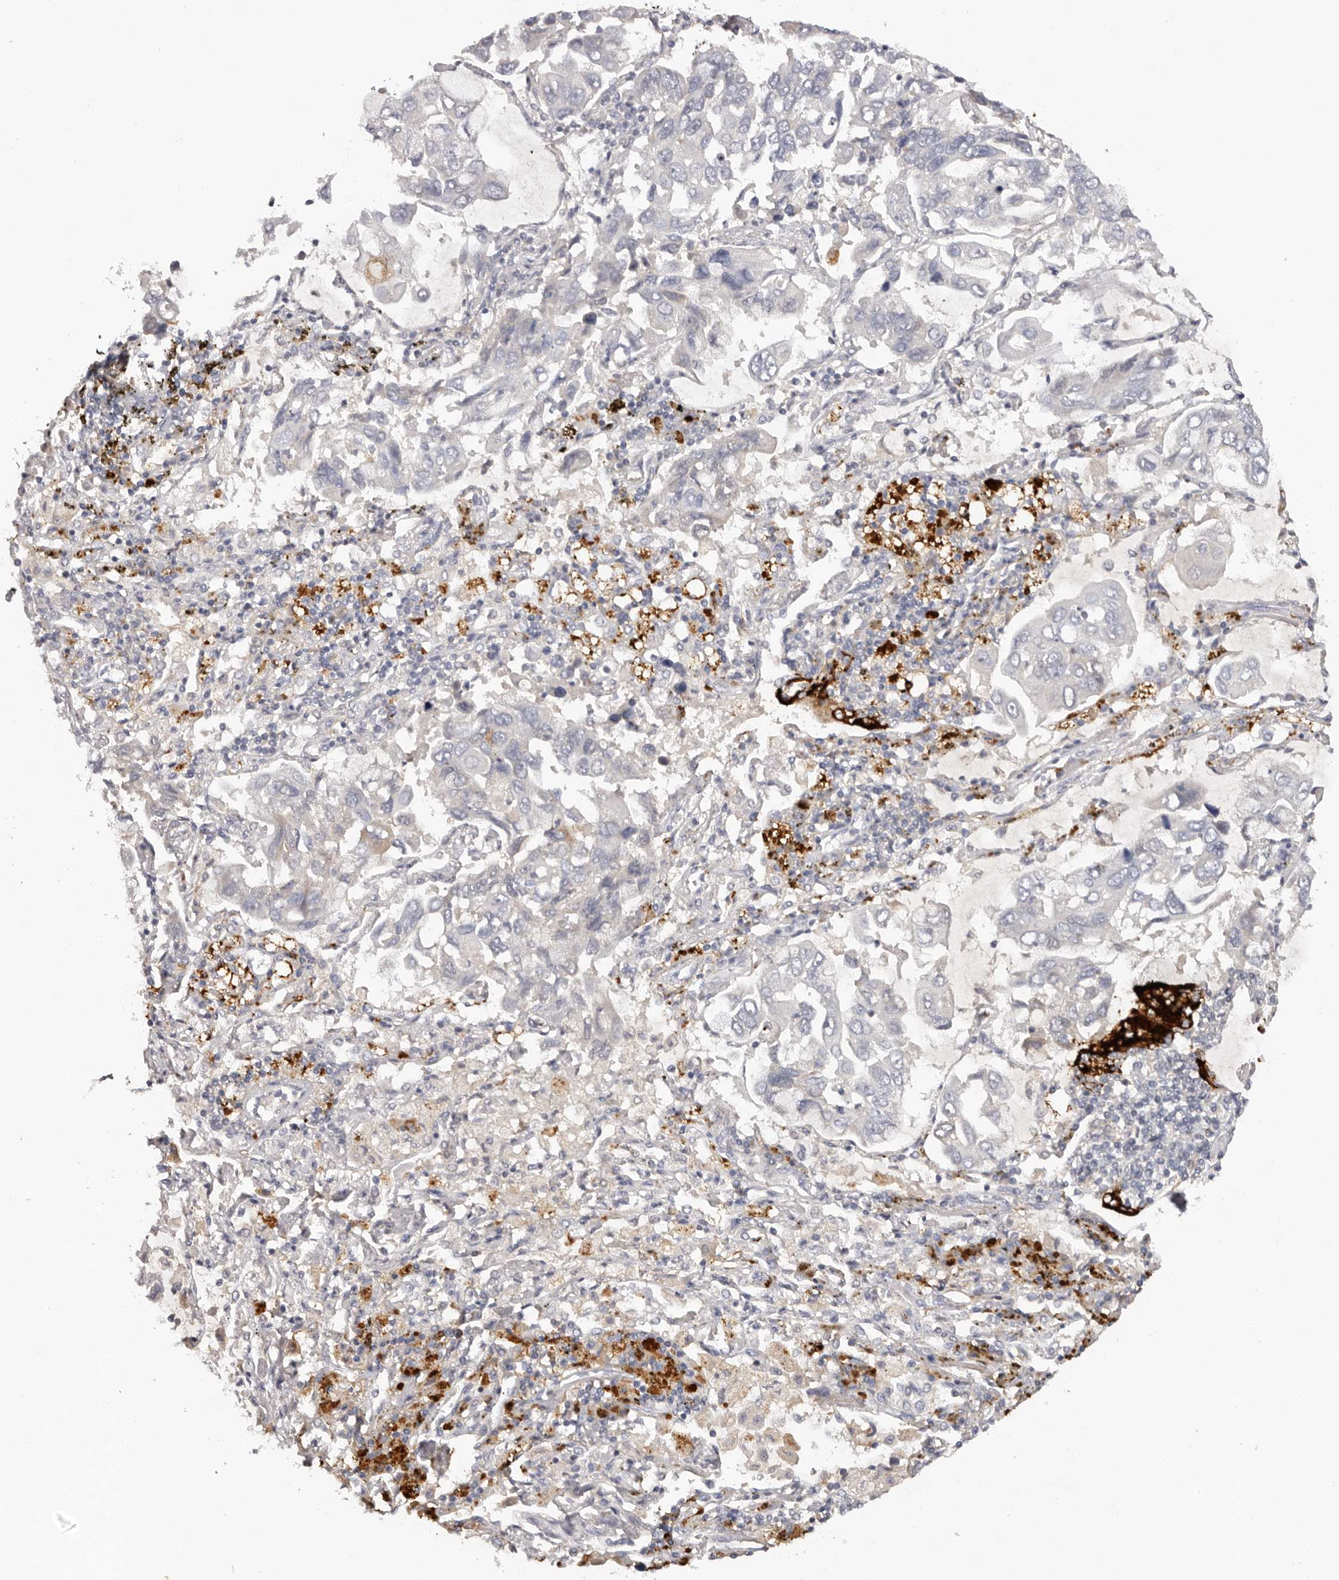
{"staining": {"intensity": "negative", "quantity": "none", "location": "none"}, "tissue": "lung cancer", "cell_type": "Tumor cells", "image_type": "cancer", "snomed": [{"axis": "morphology", "description": "Adenocarcinoma, NOS"}, {"axis": "topography", "description": "Lung"}], "caption": "The photomicrograph displays no staining of tumor cells in lung cancer.", "gene": "SCUBE2", "patient": {"sex": "male", "age": 64}}